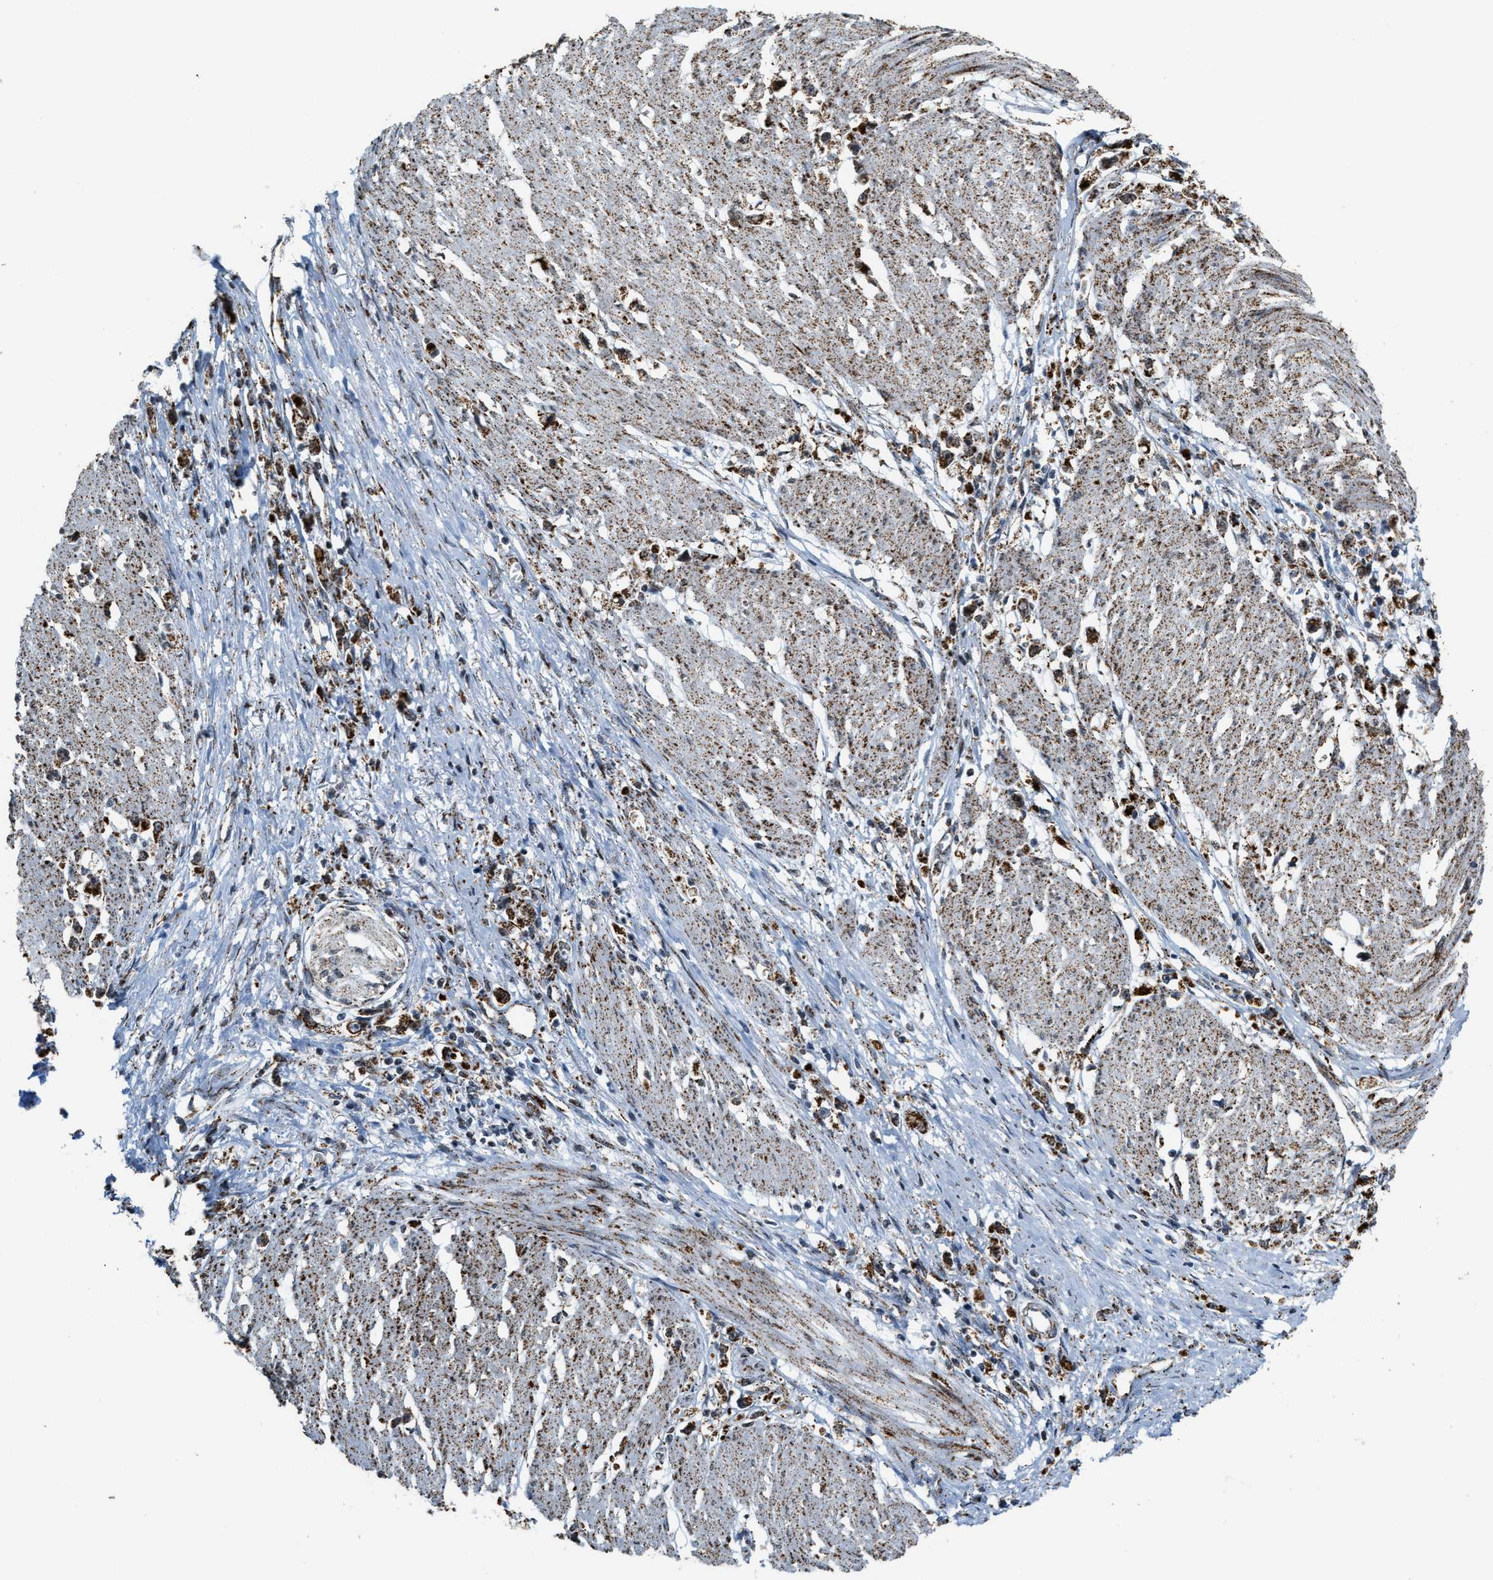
{"staining": {"intensity": "strong", "quantity": ">75%", "location": "cytoplasmic/membranous"}, "tissue": "stomach cancer", "cell_type": "Tumor cells", "image_type": "cancer", "snomed": [{"axis": "morphology", "description": "Adenocarcinoma, NOS"}, {"axis": "topography", "description": "Stomach"}], "caption": "Human stomach cancer (adenocarcinoma) stained with a brown dye exhibits strong cytoplasmic/membranous positive staining in approximately >75% of tumor cells.", "gene": "HIBADH", "patient": {"sex": "female", "age": 59}}